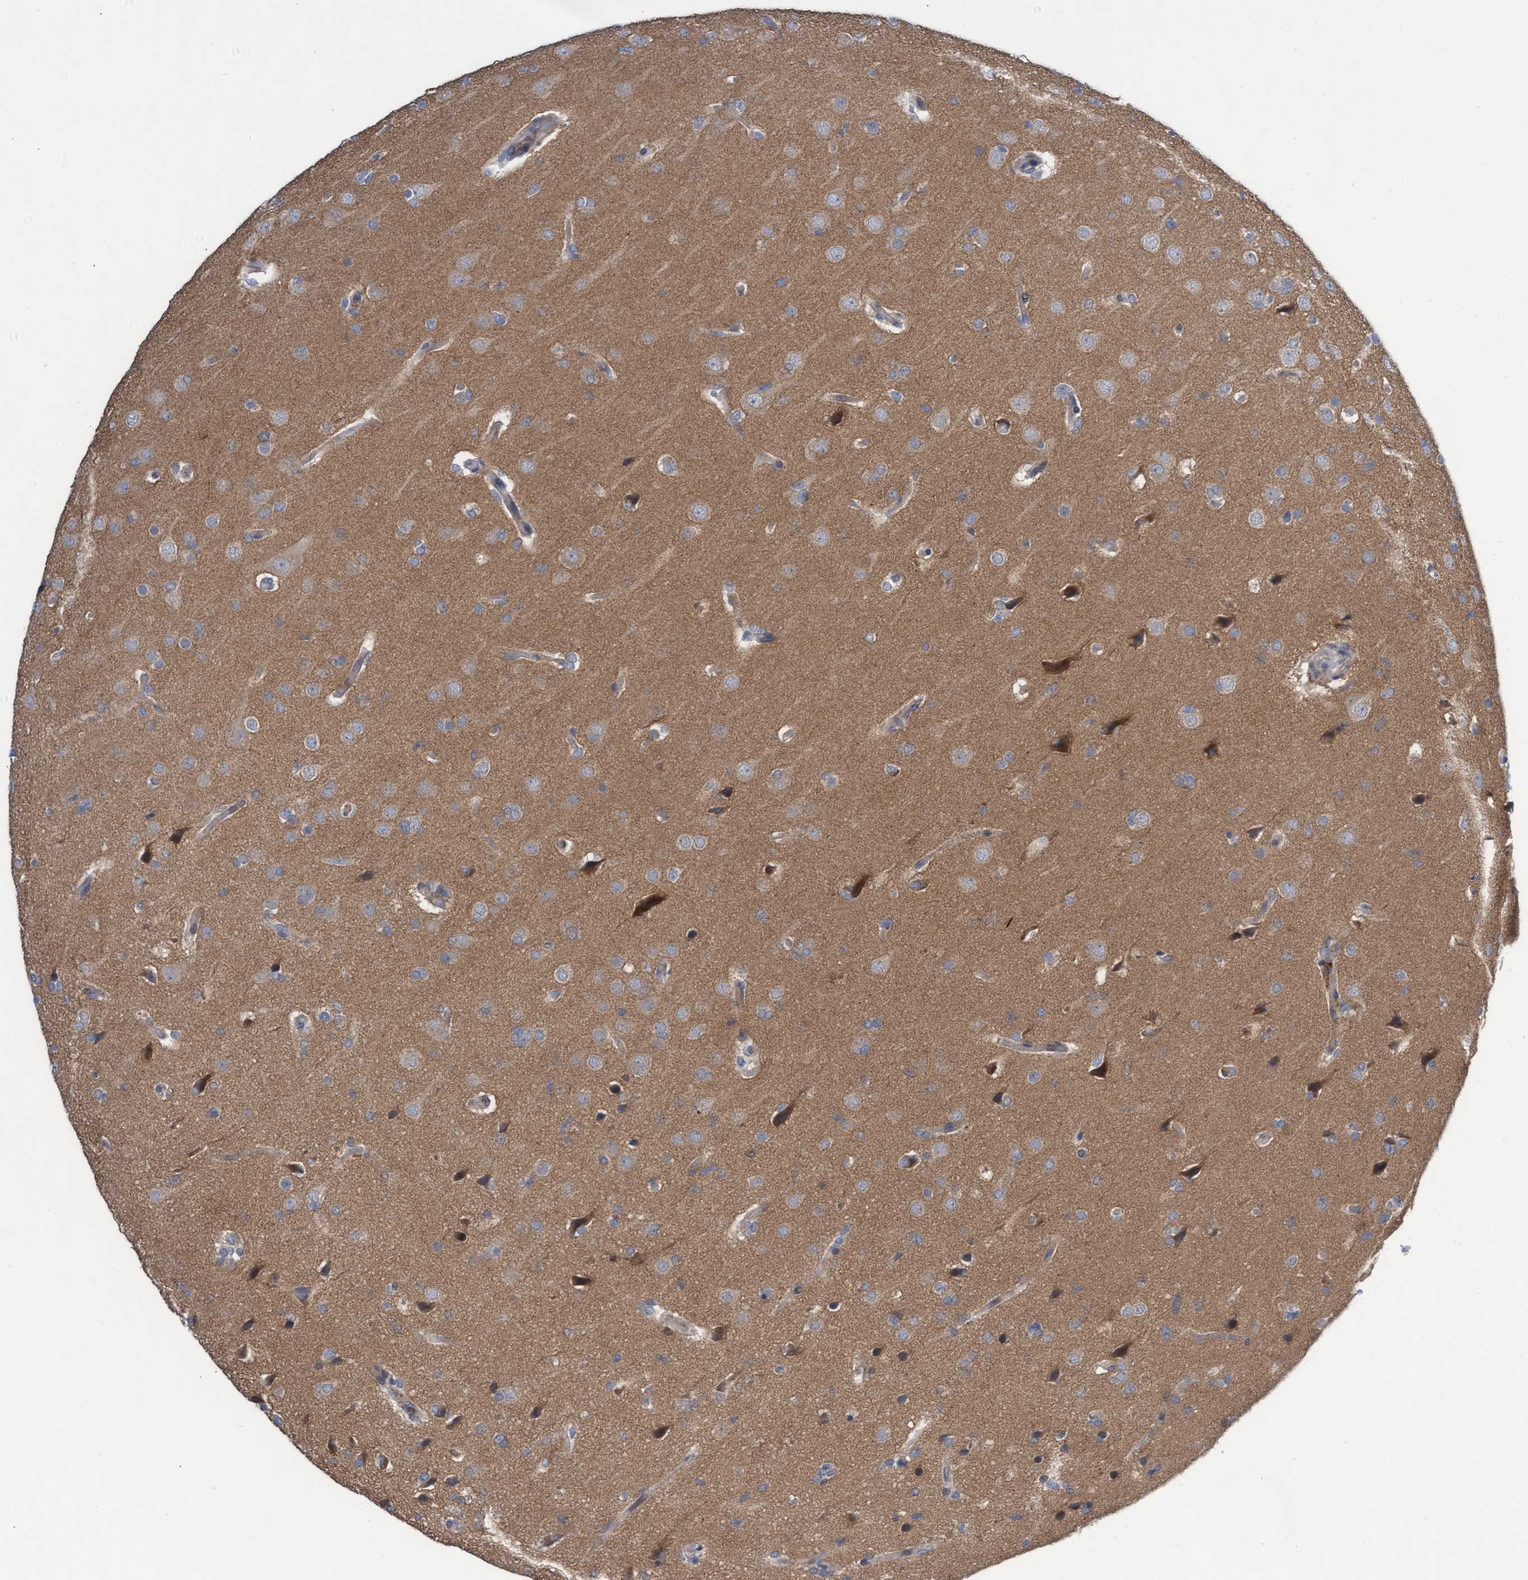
{"staining": {"intensity": "negative", "quantity": "none", "location": "none"}, "tissue": "glioma", "cell_type": "Tumor cells", "image_type": "cancer", "snomed": [{"axis": "morphology", "description": "Glioma, malignant, High grade"}, {"axis": "topography", "description": "Brain"}], "caption": "Immunohistochemistry (IHC) of malignant glioma (high-grade) exhibits no expression in tumor cells. (DAB (3,3'-diaminobenzidine) immunohistochemistry (IHC) visualized using brightfield microscopy, high magnification).", "gene": "ABCF2", "patient": {"sex": "male", "age": 33}}